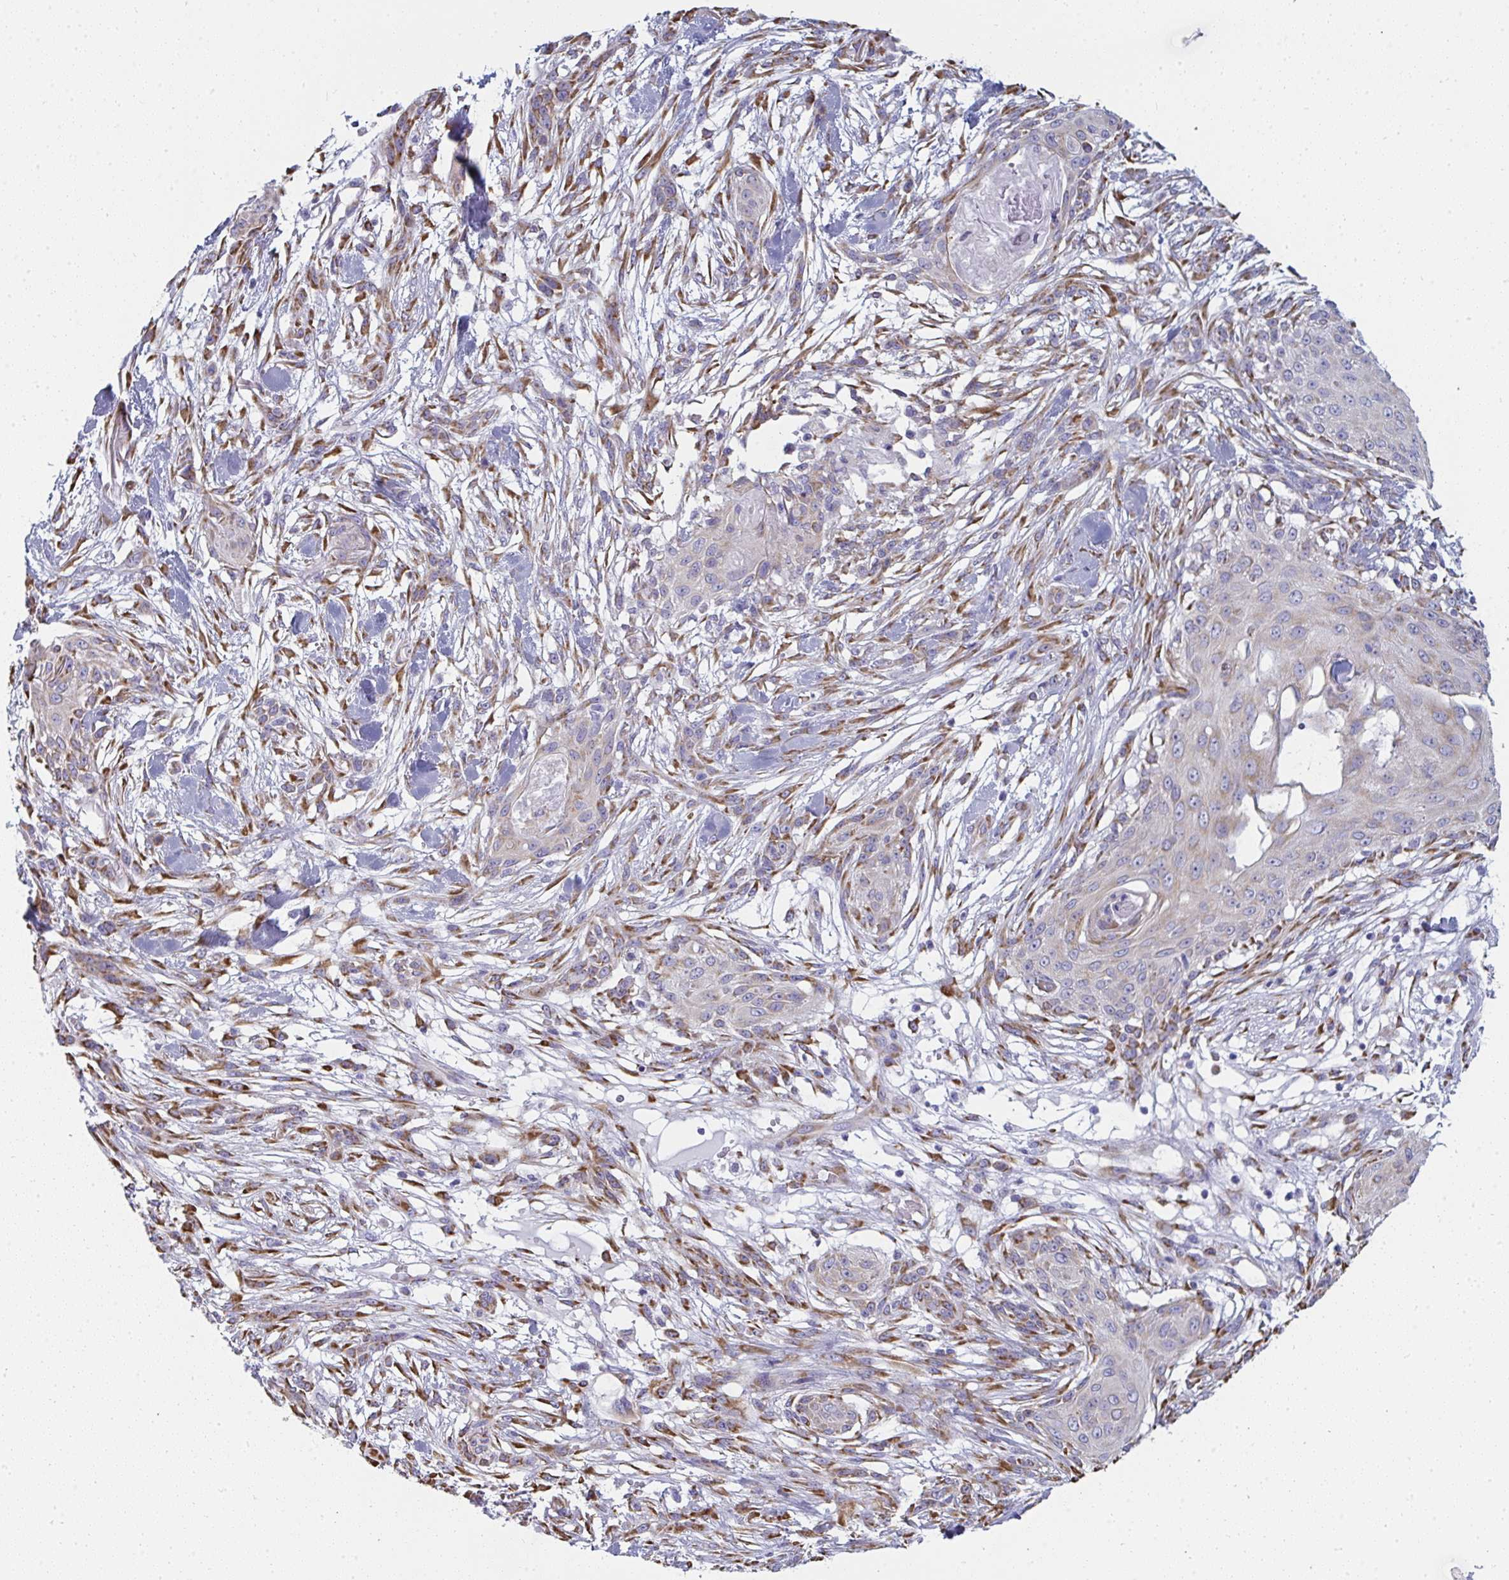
{"staining": {"intensity": "weak", "quantity": "<25%", "location": "cytoplasmic/membranous"}, "tissue": "skin cancer", "cell_type": "Tumor cells", "image_type": "cancer", "snomed": [{"axis": "morphology", "description": "Squamous cell carcinoma, NOS"}, {"axis": "topography", "description": "Skin"}], "caption": "High magnification brightfield microscopy of skin cancer stained with DAB (brown) and counterstained with hematoxylin (blue): tumor cells show no significant positivity. (Immunohistochemistry (ihc), brightfield microscopy, high magnification).", "gene": "SHROOM1", "patient": {"sex": "female", "age": 59}}